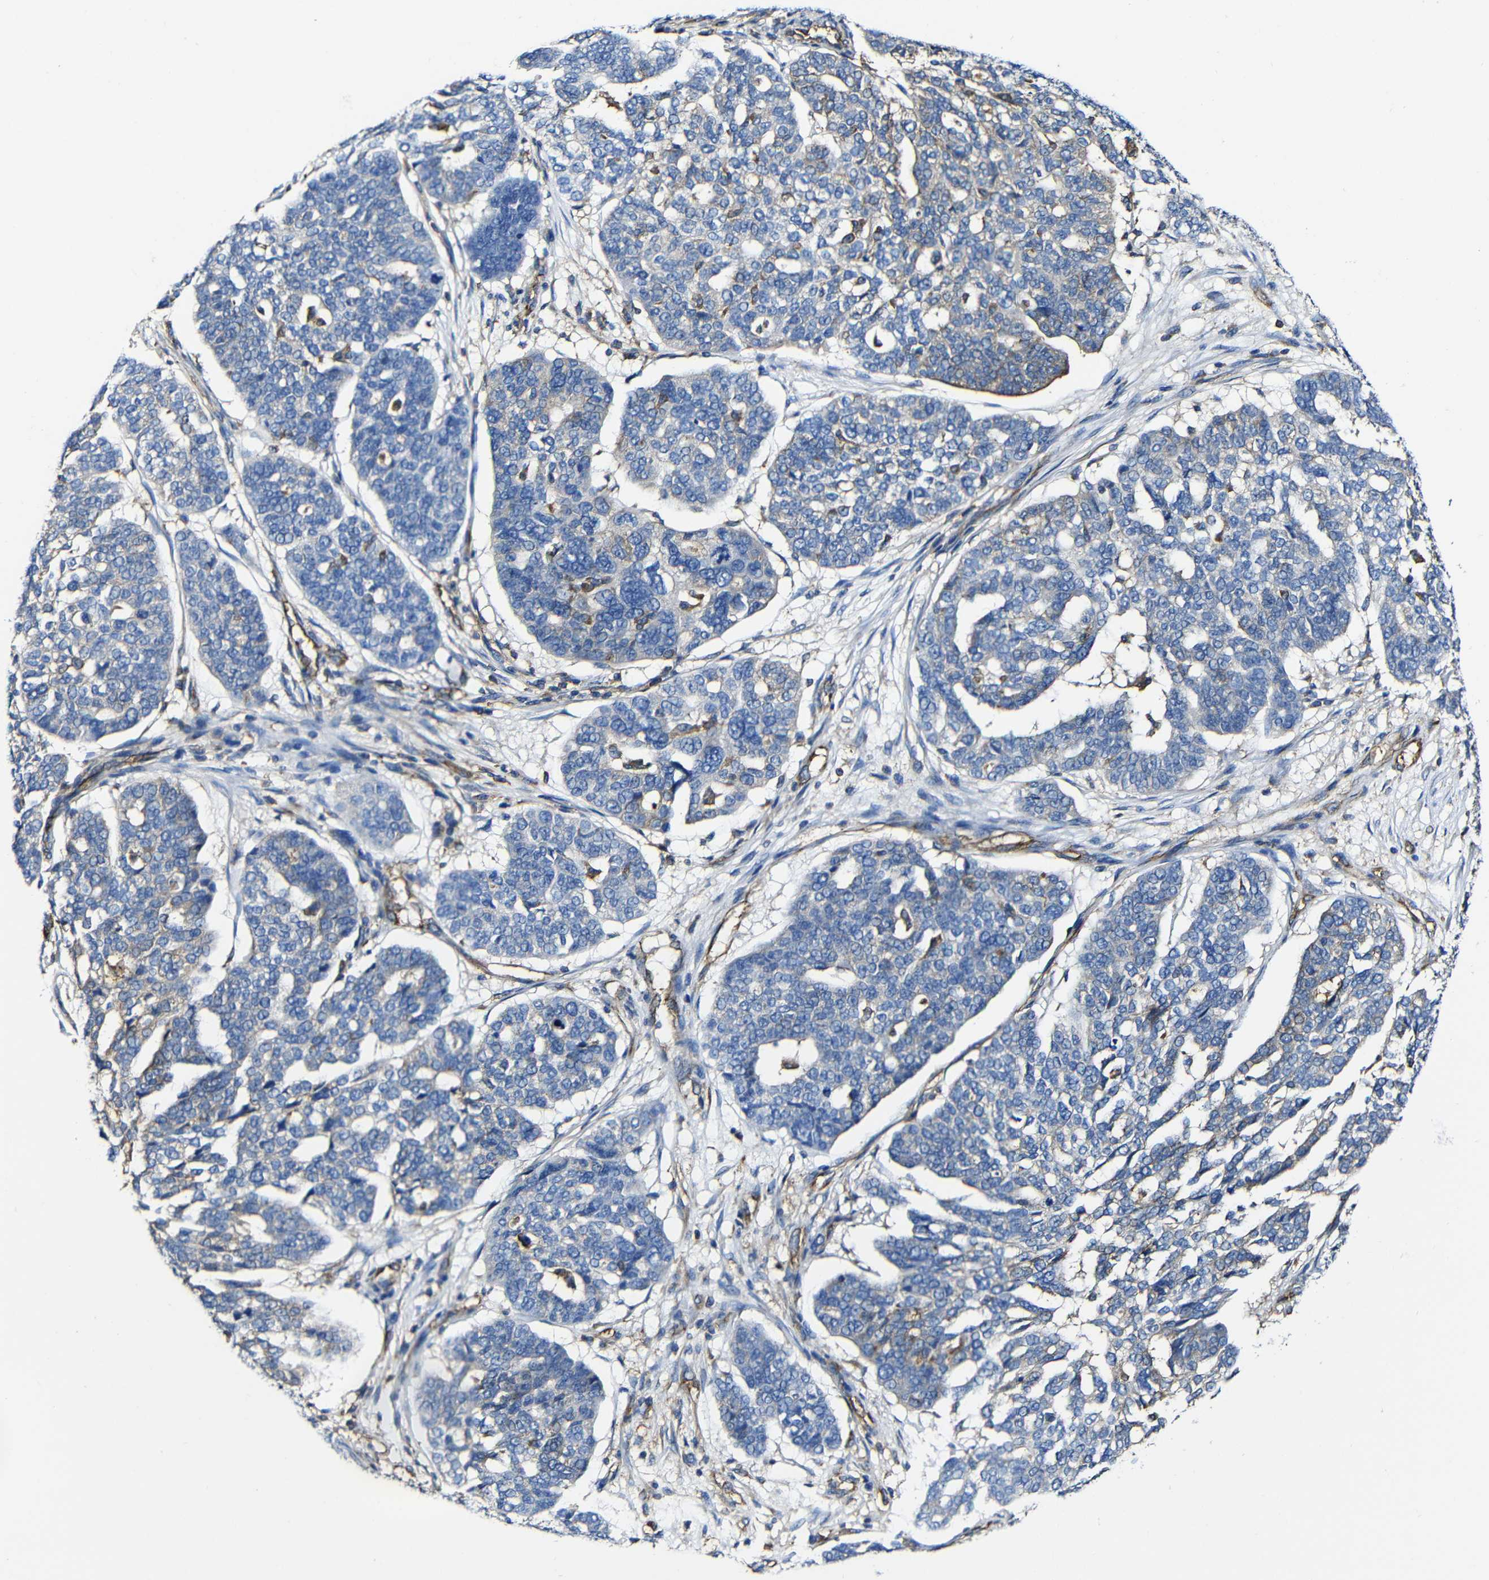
{"staining": {"intensity": "negative", "quantity": "none", "location": "none"}, "tissue": "ovarian cancer", "cell_type": "Tumor cells", "image_type": "cancer", "snomed": [{"axis": "morphology", "description": "Cystadenocarcinoma, serous, NOS"}, {"axis": "topography", "description": "Ovary"}], "caption": "This is a histopathology image of immunohistochemistry staining of ovarian cancer, which shows no staining in tumor cells.", "gene": "MSN", "patient": {"sex": "female", "age": 59}}